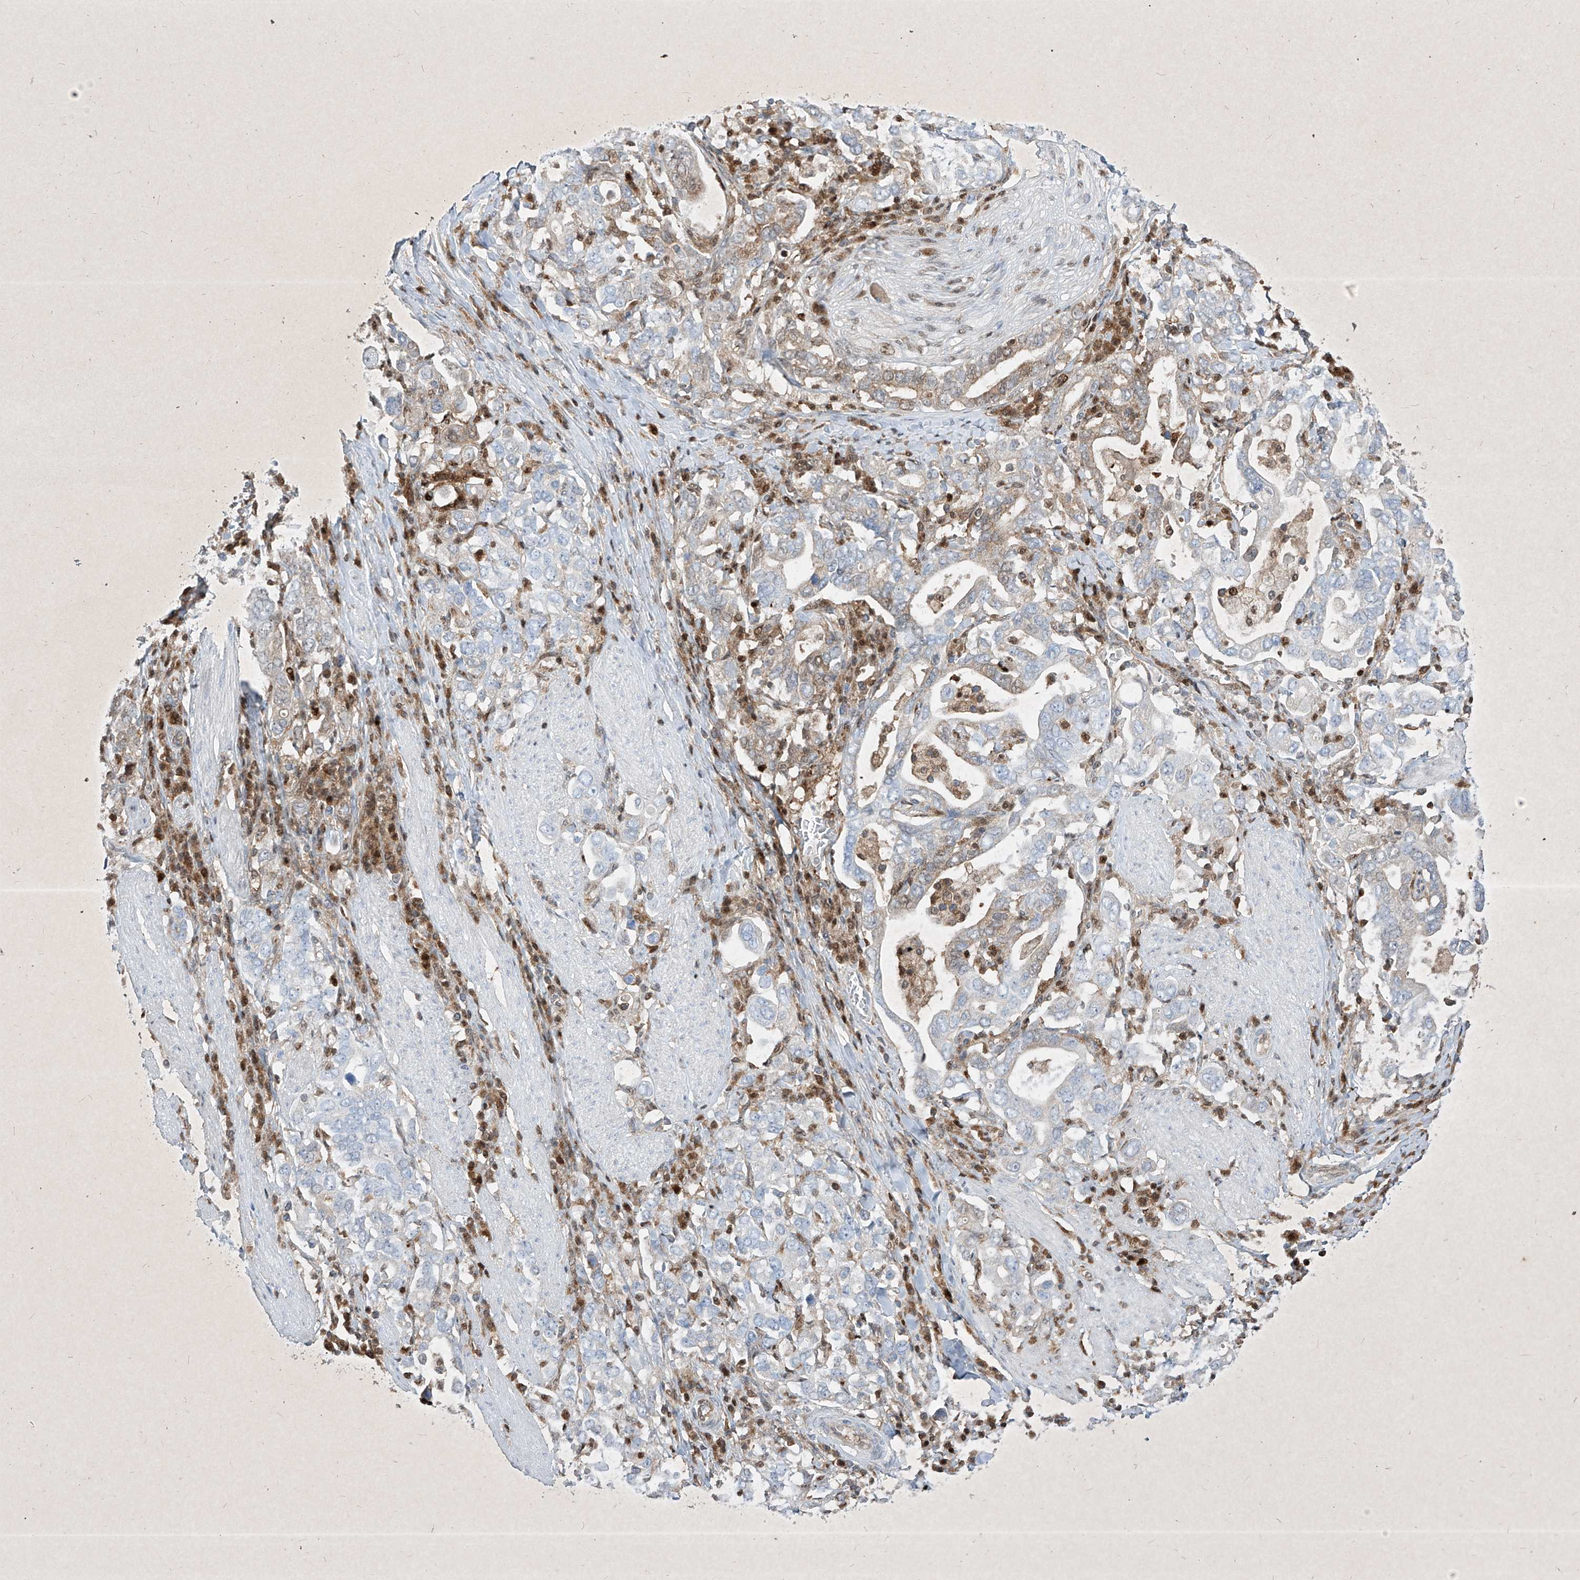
{"staining": {"intensity": "weak", "quantity": "<25%", "location": "cytoplasmic/membranous"}, "tissue": "stomach cancer", "cell_type": "Tumor cells", "image_type": "cancer", "snomed": [{"axis": "morphology", "description": "Adenocarcinoma, NOS"}, {"axis": "topography", "description": "Stomach, upper"}], "caption": "There is no significant positivity in tumor cells of stomach cancer.", "gene": "PSMB10", "patient": {"sex": "male", "age": 62}}